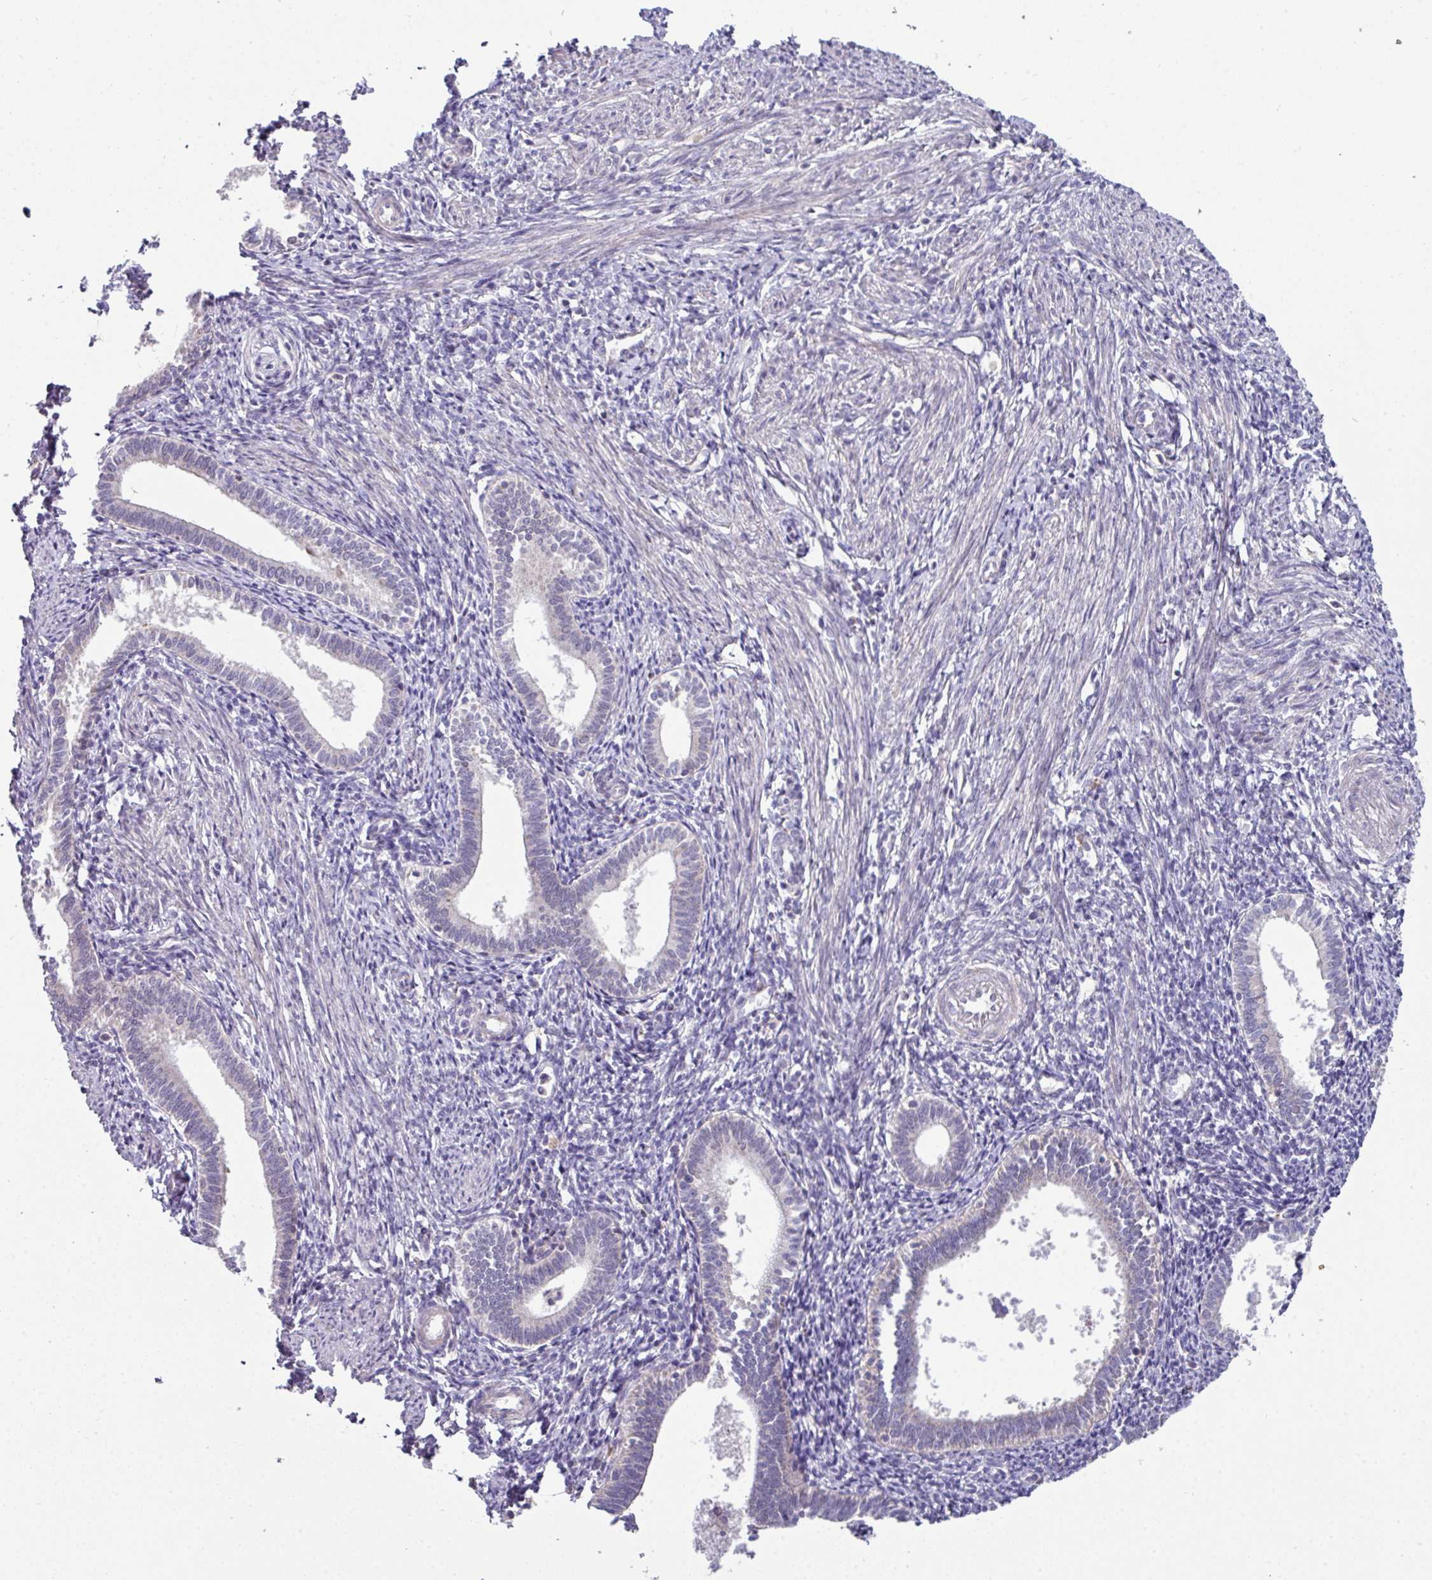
{"staining": {"intensity": "negative", "quantity": "none", "location": "none"}, "tissue": "endometrium", "cell_type": "Cells in endometrial stroma", "image_type": "normal", "snomed": [{"axis": "morphology", "description": "Normal tissue, NOS"}, {"axis": "topography", "description": "Endometrium"}], "caption": "Immunohistochemistry image of unremarkable endometrium: endometrium stained with DAB demonstrates no significant protein staining in cells in endometrial stroma.", "gene": "SLAMF6", "patient": {"sex": "female", "age": 41}}